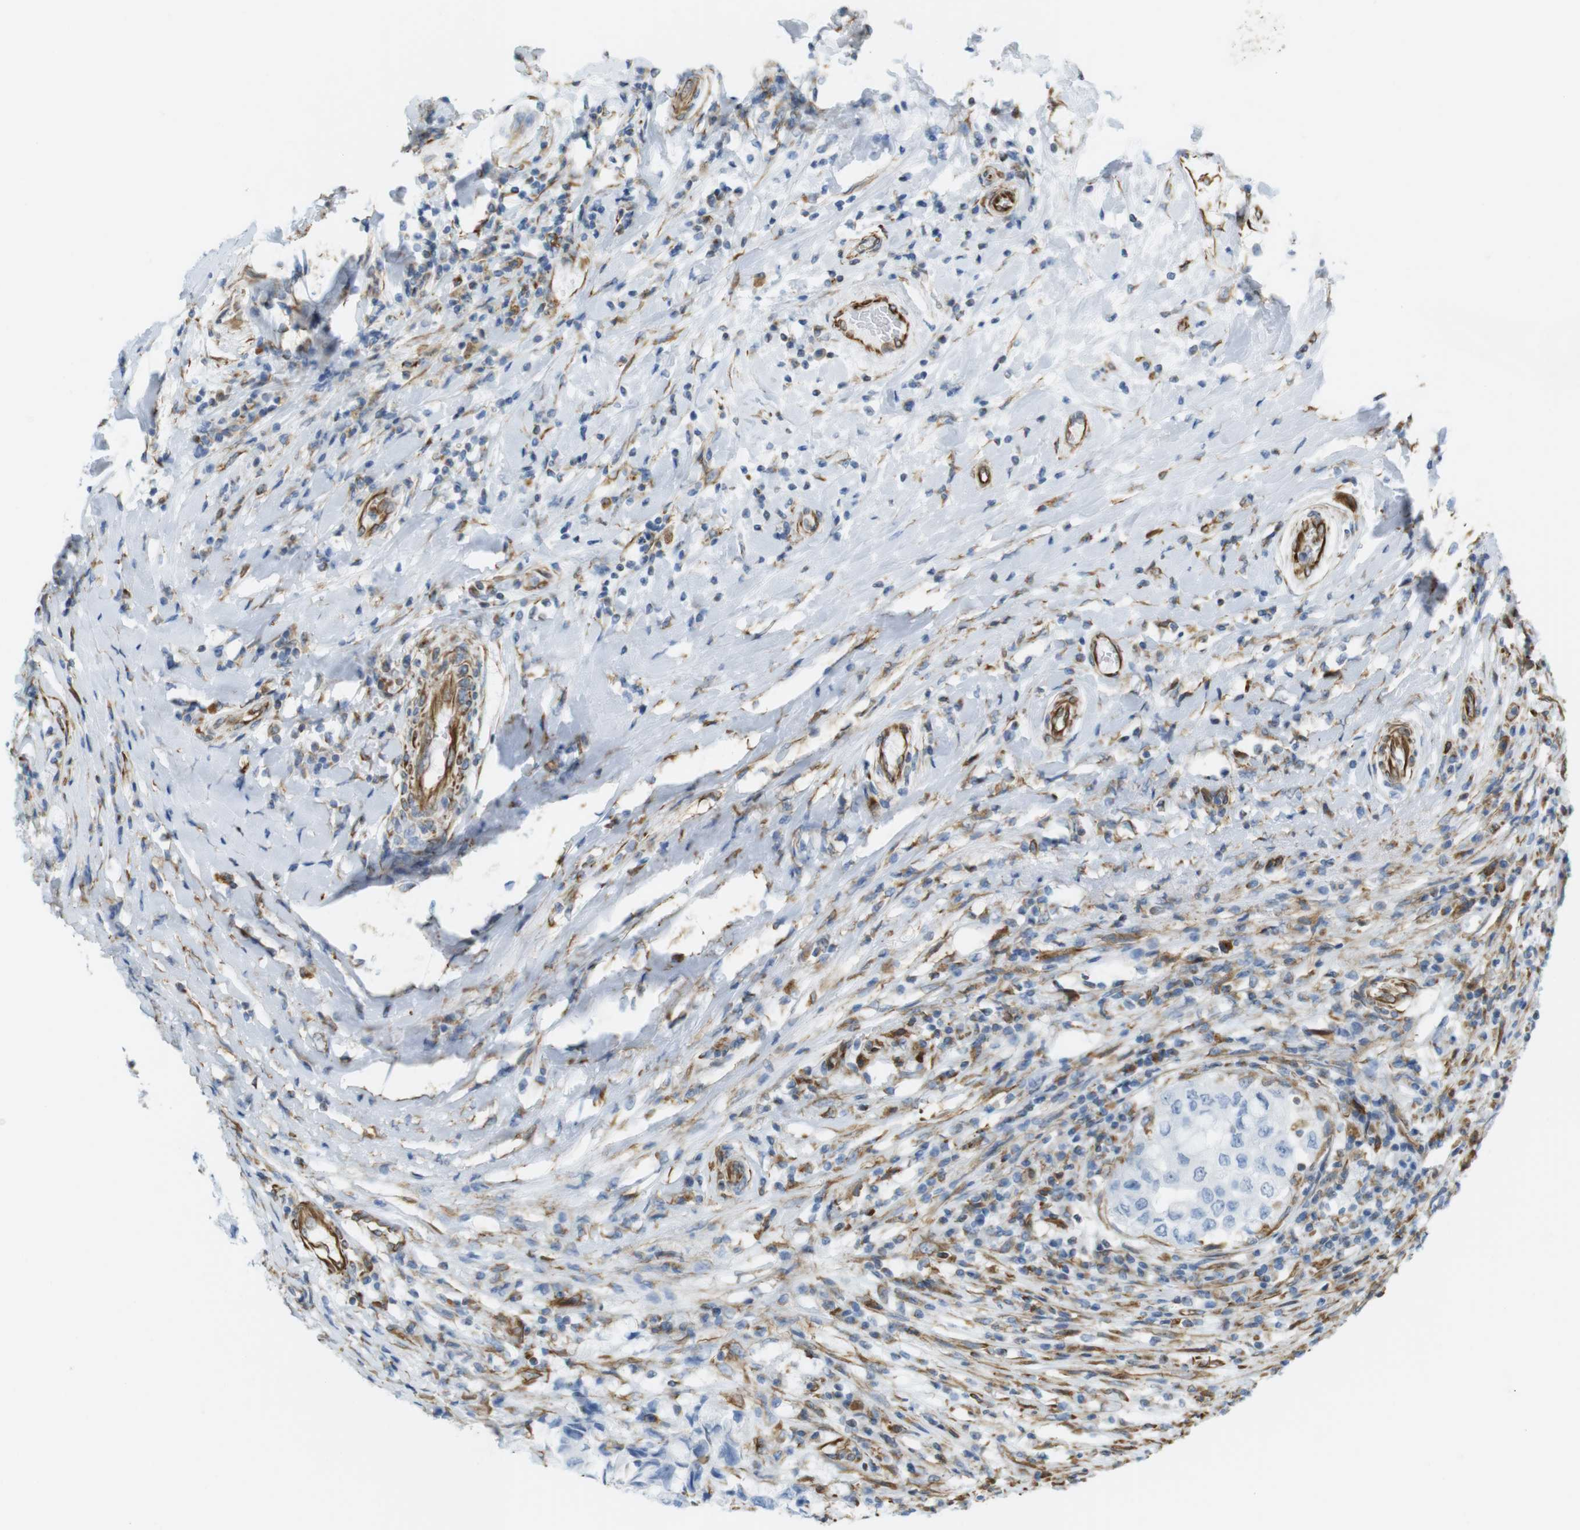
{"staining": {"intensity": "negative", "quantity": "none", "location": "none"}, "tissue": "breast cancer", "cell_type": "Tumor cells", "image_type": "cancer", "snomed": [{"axis": "morphology", "description": "Duct carcinoma"}, {"axis": "topography", "description": "Breast"}], "caption": "There is no significant positivity in tumor cells of breast cancer. (IHC, brightfield microscopy, high magnification).", "gene": "MS4A10", "patient": {"sex": "female", "age": 27}}